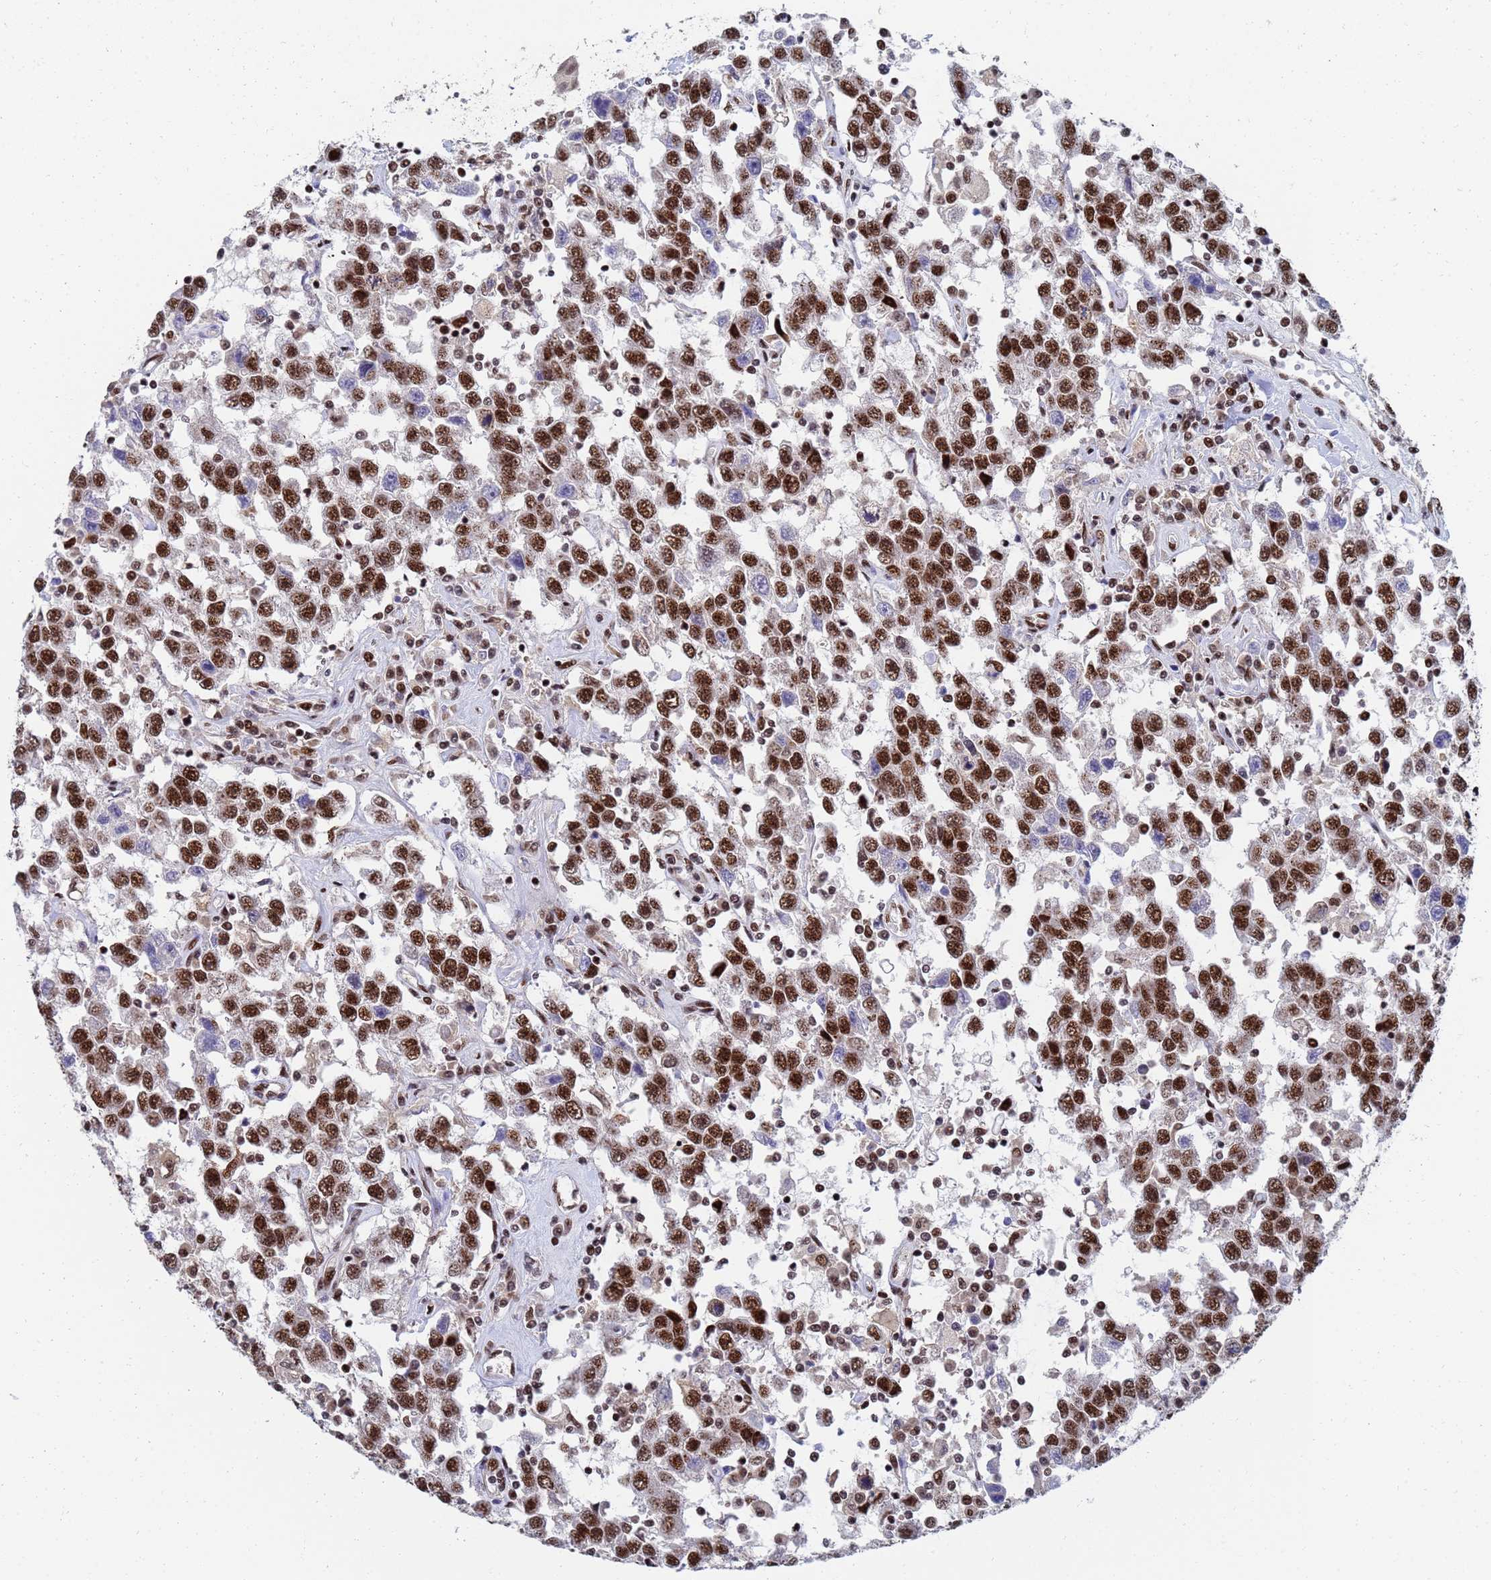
{"staining": {"intensity": "strong", "quantity": ">75%", "location": "nuclear"}, "tissue": "testis cancer", "cell_type": "Tumor cells", "image_type": "cancer", "snomed": [{"axis": "morphology", "description": "Seminoma, NOS"}, {"axis": "topography", "description": "Testis"}], "caption": "Immunohistochemical staining of testis cancer exhibits high levels of strong nuclear expression in approximately >75% of tumor cells.", "gene": "AP5Z1", "patient": {"sex": "male", "age": 41}}